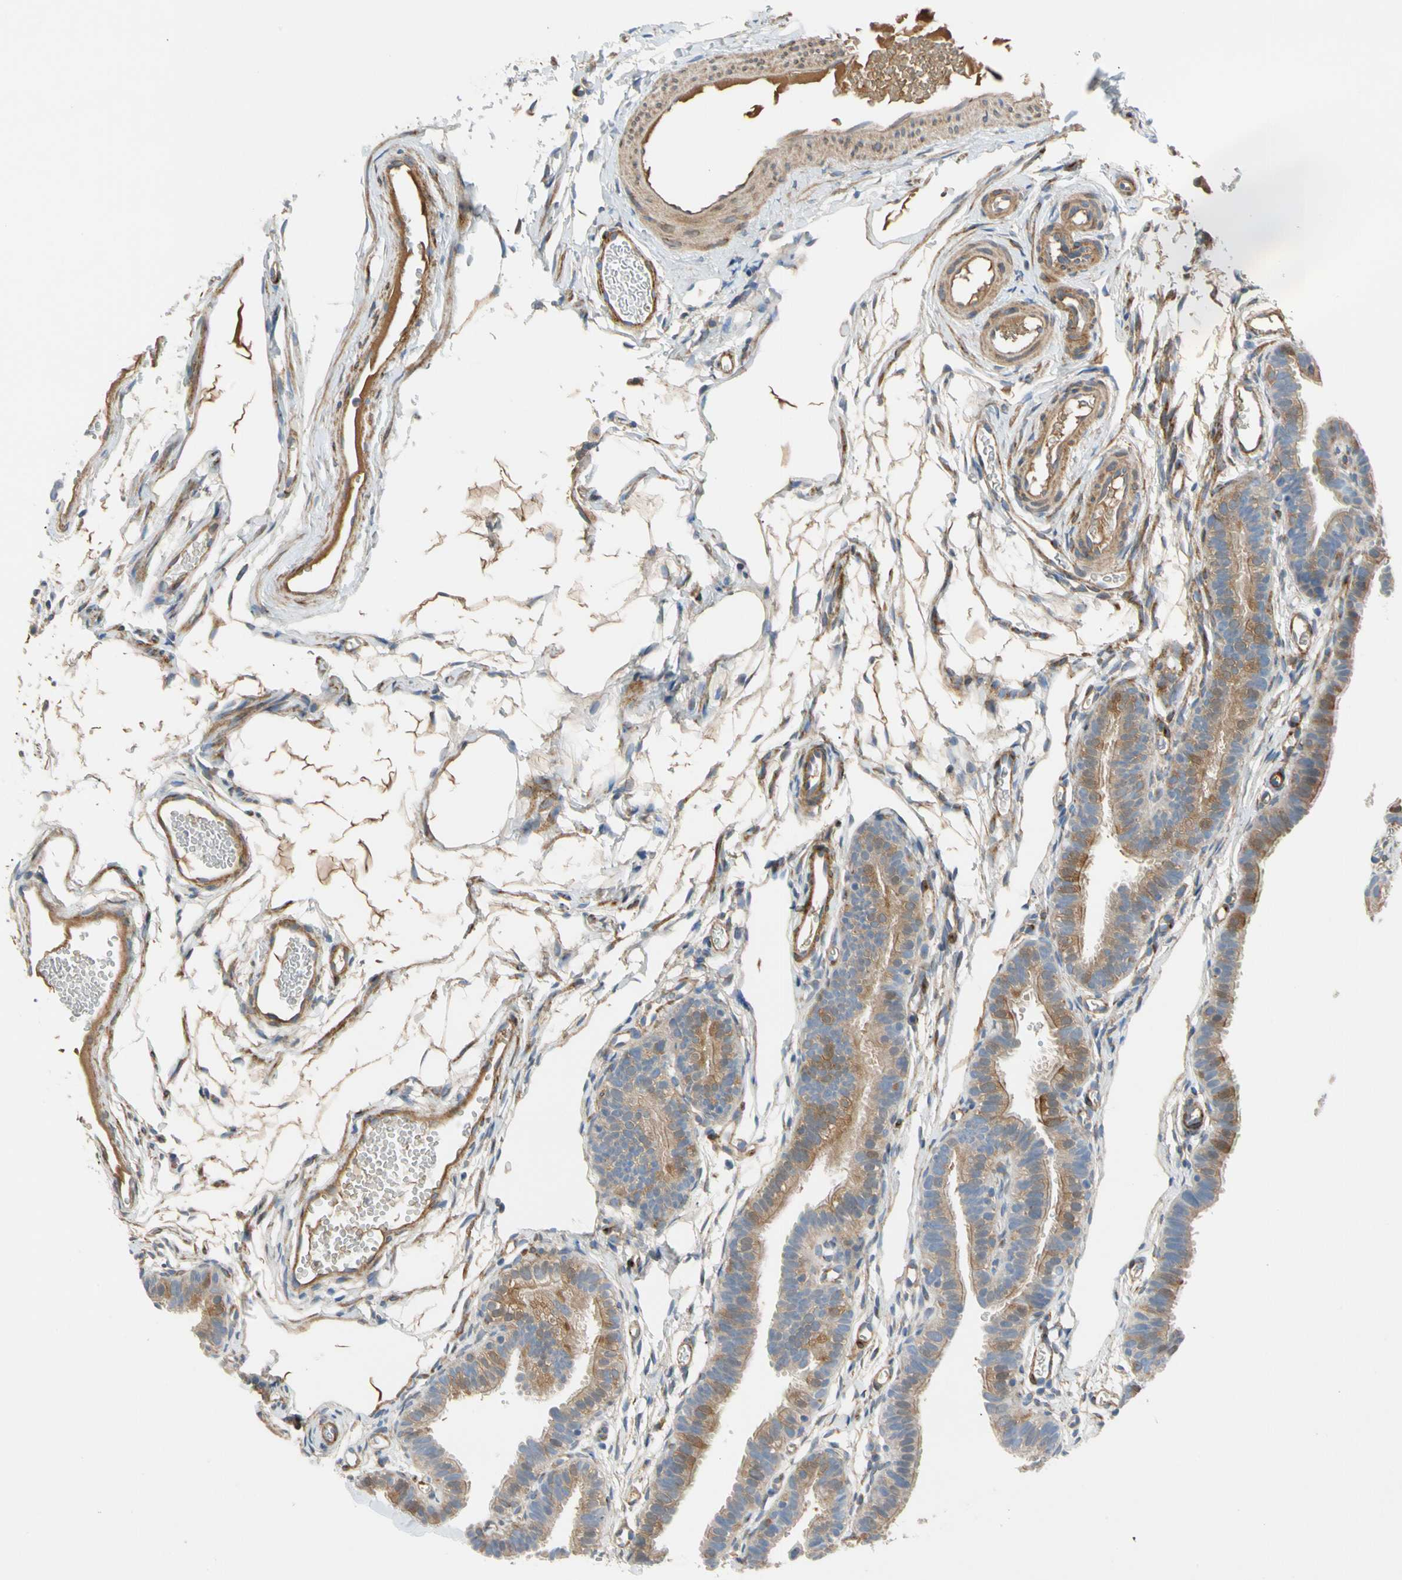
{"staining": {"intensity": "moderate", "quantity": "25%-75%", "location": "cytoplasmic/membranous"}, "tissue": "fallopian tube", "cell_type": "Glandular cells", "image_type": "normal", "snomed": [{"axis": "morphology", "description": "Normal tissue, NOS"}, {"axis": "topography", "description": "Fallopian tube"}, {"axis": "topography", "description": "Placenta"}], "caption": "A histopathology image showing moderate cytoplasmic/membranous positivity in approximately 25%-75% of glandular cells in normal fallopian tube, as visualized by brown immunohistochemical staining.", "gene": "ENTREP3", "patient": {"sex": "female", "age": 34}}